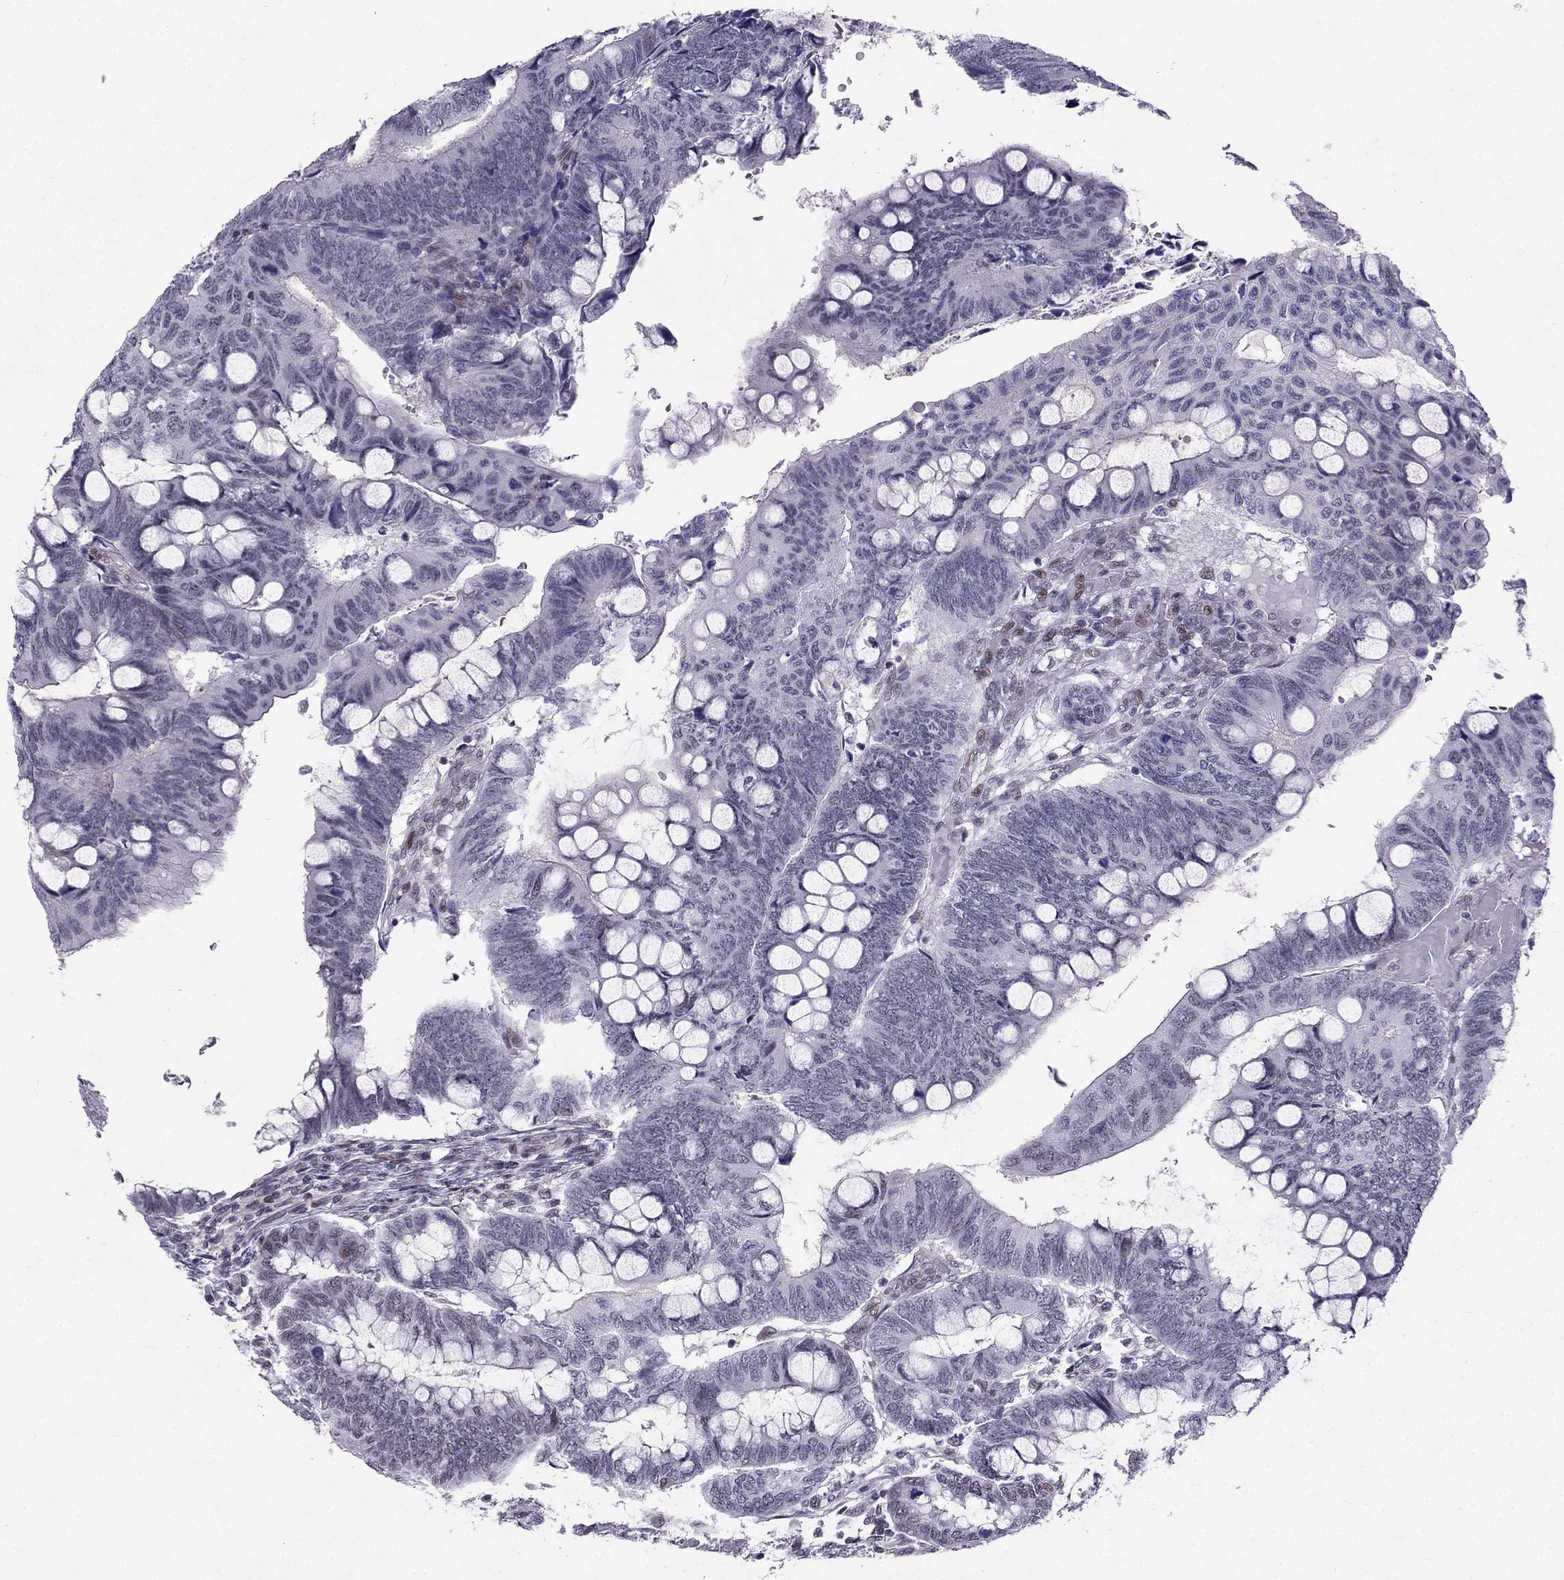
{"staining": {"intensity": "negative", "quantity": "none", "location": "none"}, "tissue": "colorectal cancer", "cell_type": "Tumor cells", "image_type": "cancer", "snomed": [{"axis": "morphology", "description": "Normal tissue, NOS"}, {"axis": "morphology", "description": "Adenocarcinoma, NOS"}, {"axis": "topography", "description": "Rectum"}], "caption": "There is no significant positivity in tumor cells of adenocarcinoma (colorectal).", "gene": "RPRD2", "patient": {"sex": "male", "age": 92}}